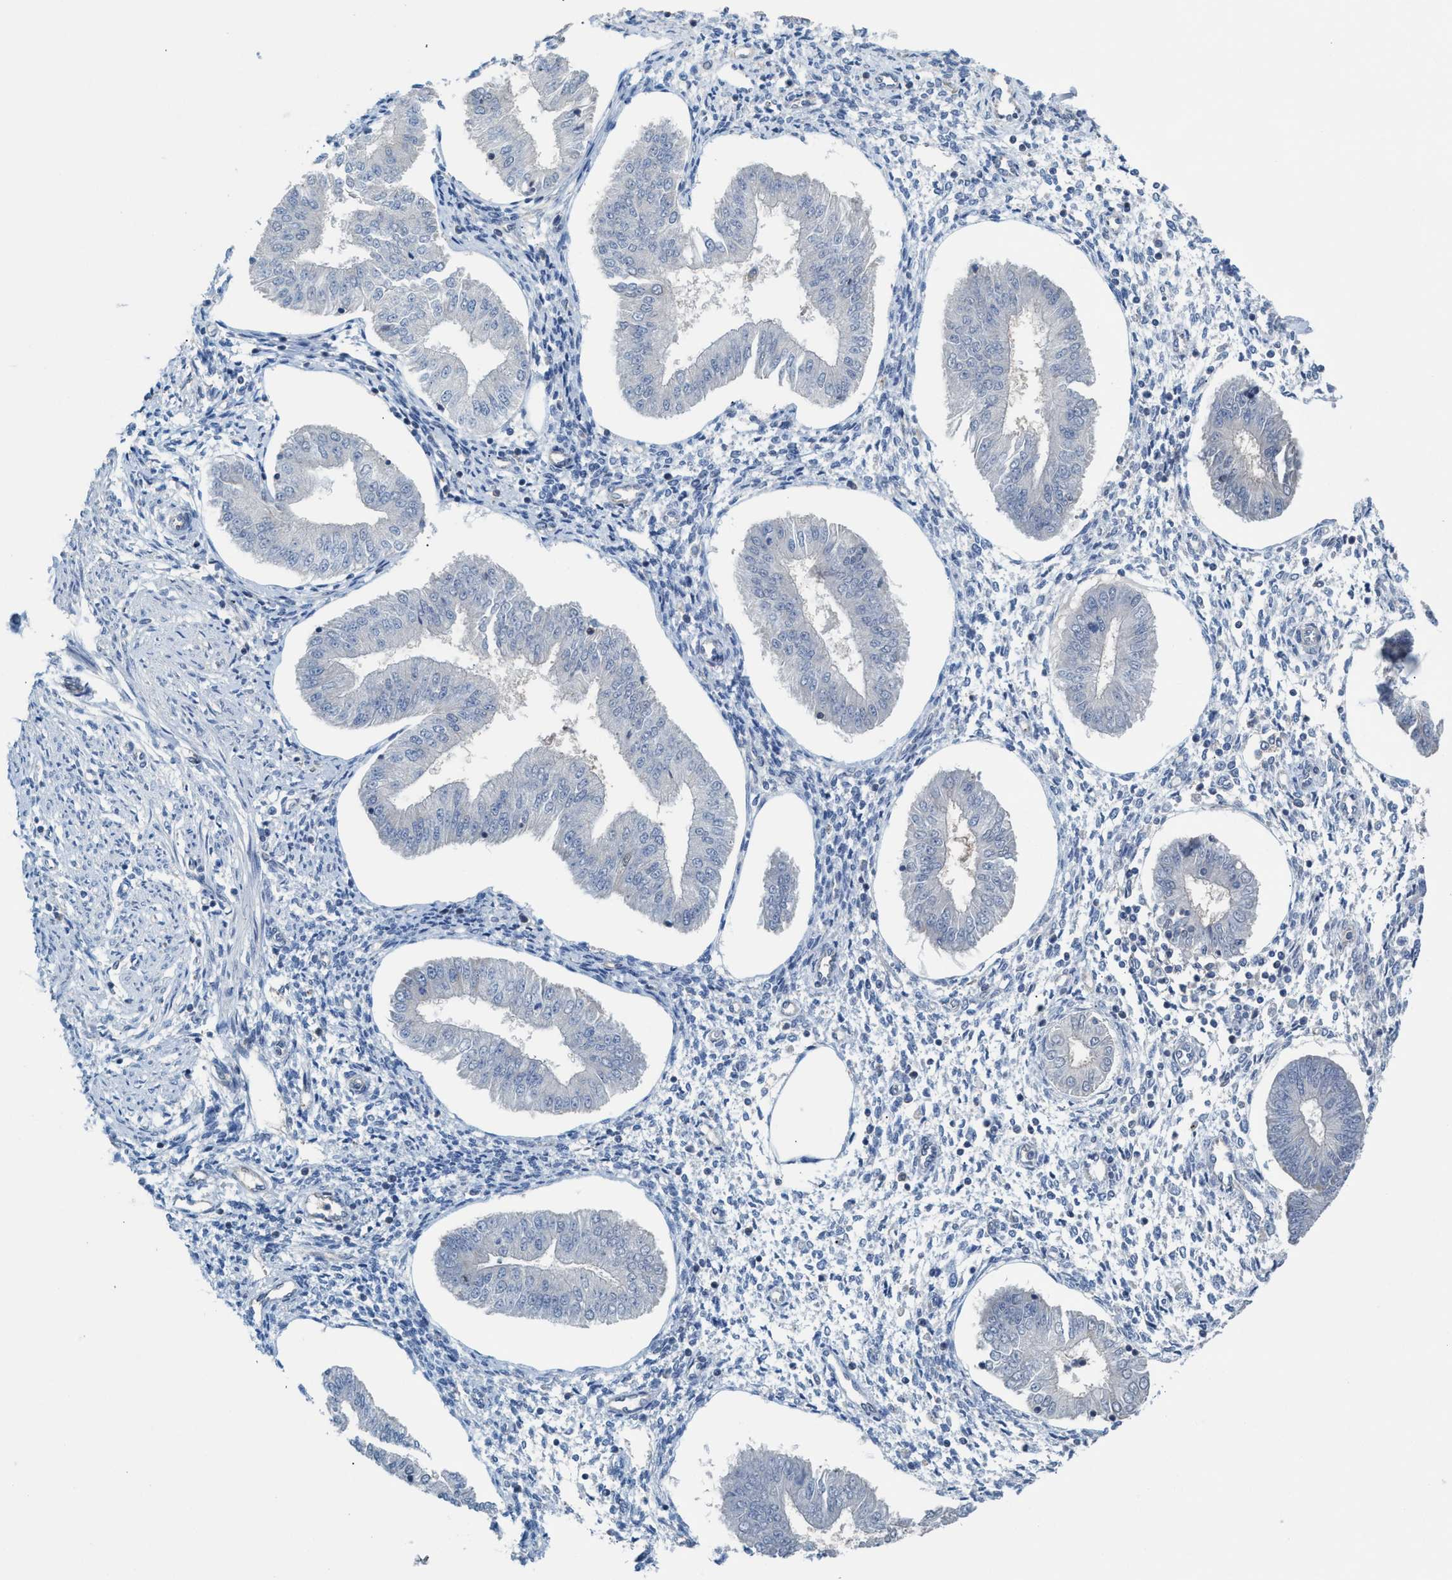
{"staining": {"intensity": "negative", "quantity": "none", "location": "none"}, "tissue": "endometrium", "cell_type": "Cells in endometrial stroma", "image_type": "normal", "snomed": [{"axis": "morphology", "description": "Normal tissue, NOS"}, {"axis": "topography", "description": "Endometrium"}], "caption": "Endometrium was stained to show a protein in brown. There is no significant expression in cells in endometrial stroma. Brightfield microscopy of immunohistochemistry (IHC) stained with DAB (brown) and hematoxylin (blue), captured at high magnification.", "gene": "MRM1", "patient": {"sex": "female", "age": 50}}